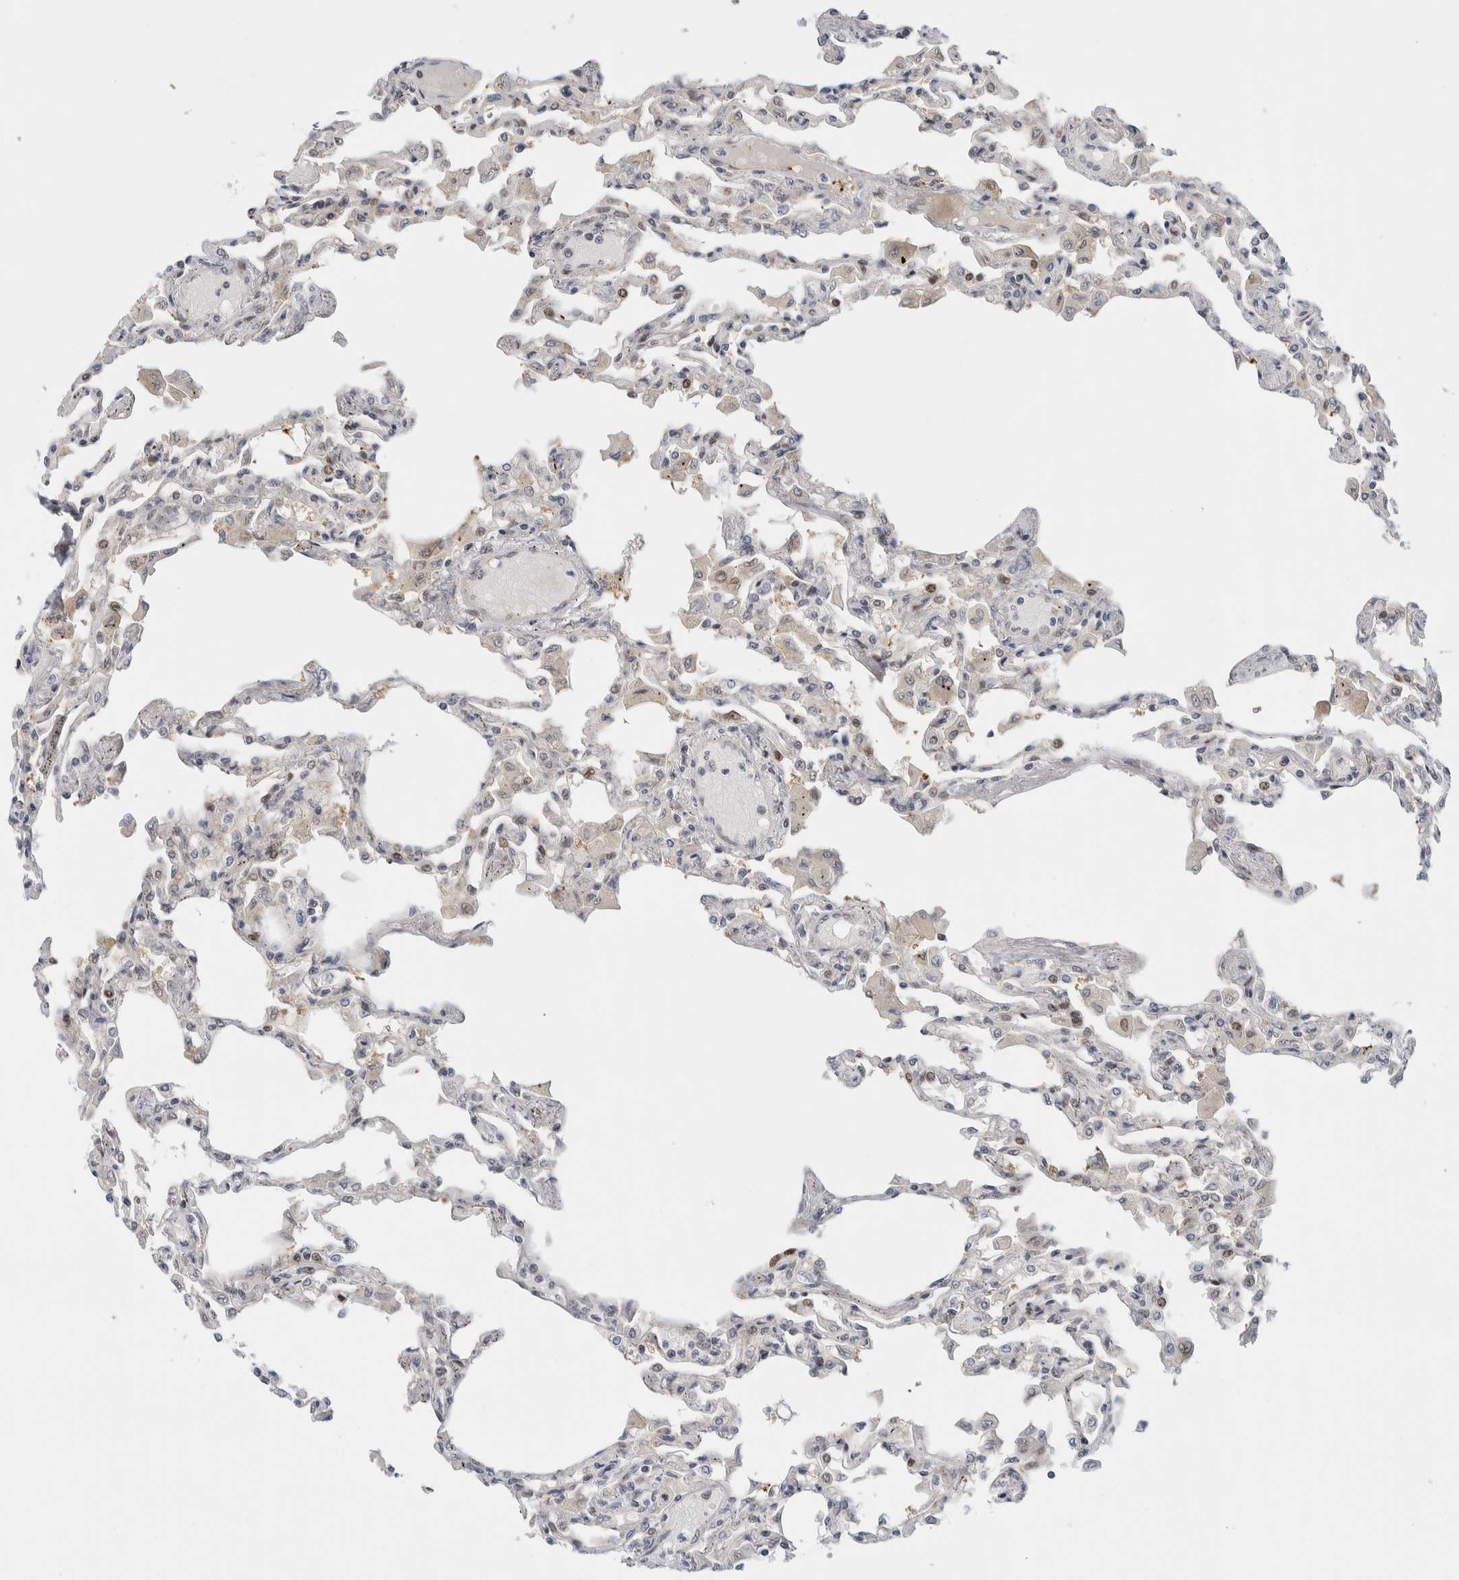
{"staining": {"intensity": "negative", "quantity": "none", "location": "none"}, "tissue": "lung", "cell_type": "Alveolar cells", "image_type": "normal", "snomed": [{"axis": "morphology", "description": "Normal tissue, NOS"}, {"axis": "topography", "description": "Bronchus"}, {"axis": "topography", "description": "Lung"}], "caption": "This is an immunohistochemistry (IHC) photomicrograph of unremarkable human lung. There is no staining in alveolar cells.", "gene": "NCR3LG1", "patient": {"sex": "female", "age": 49}}